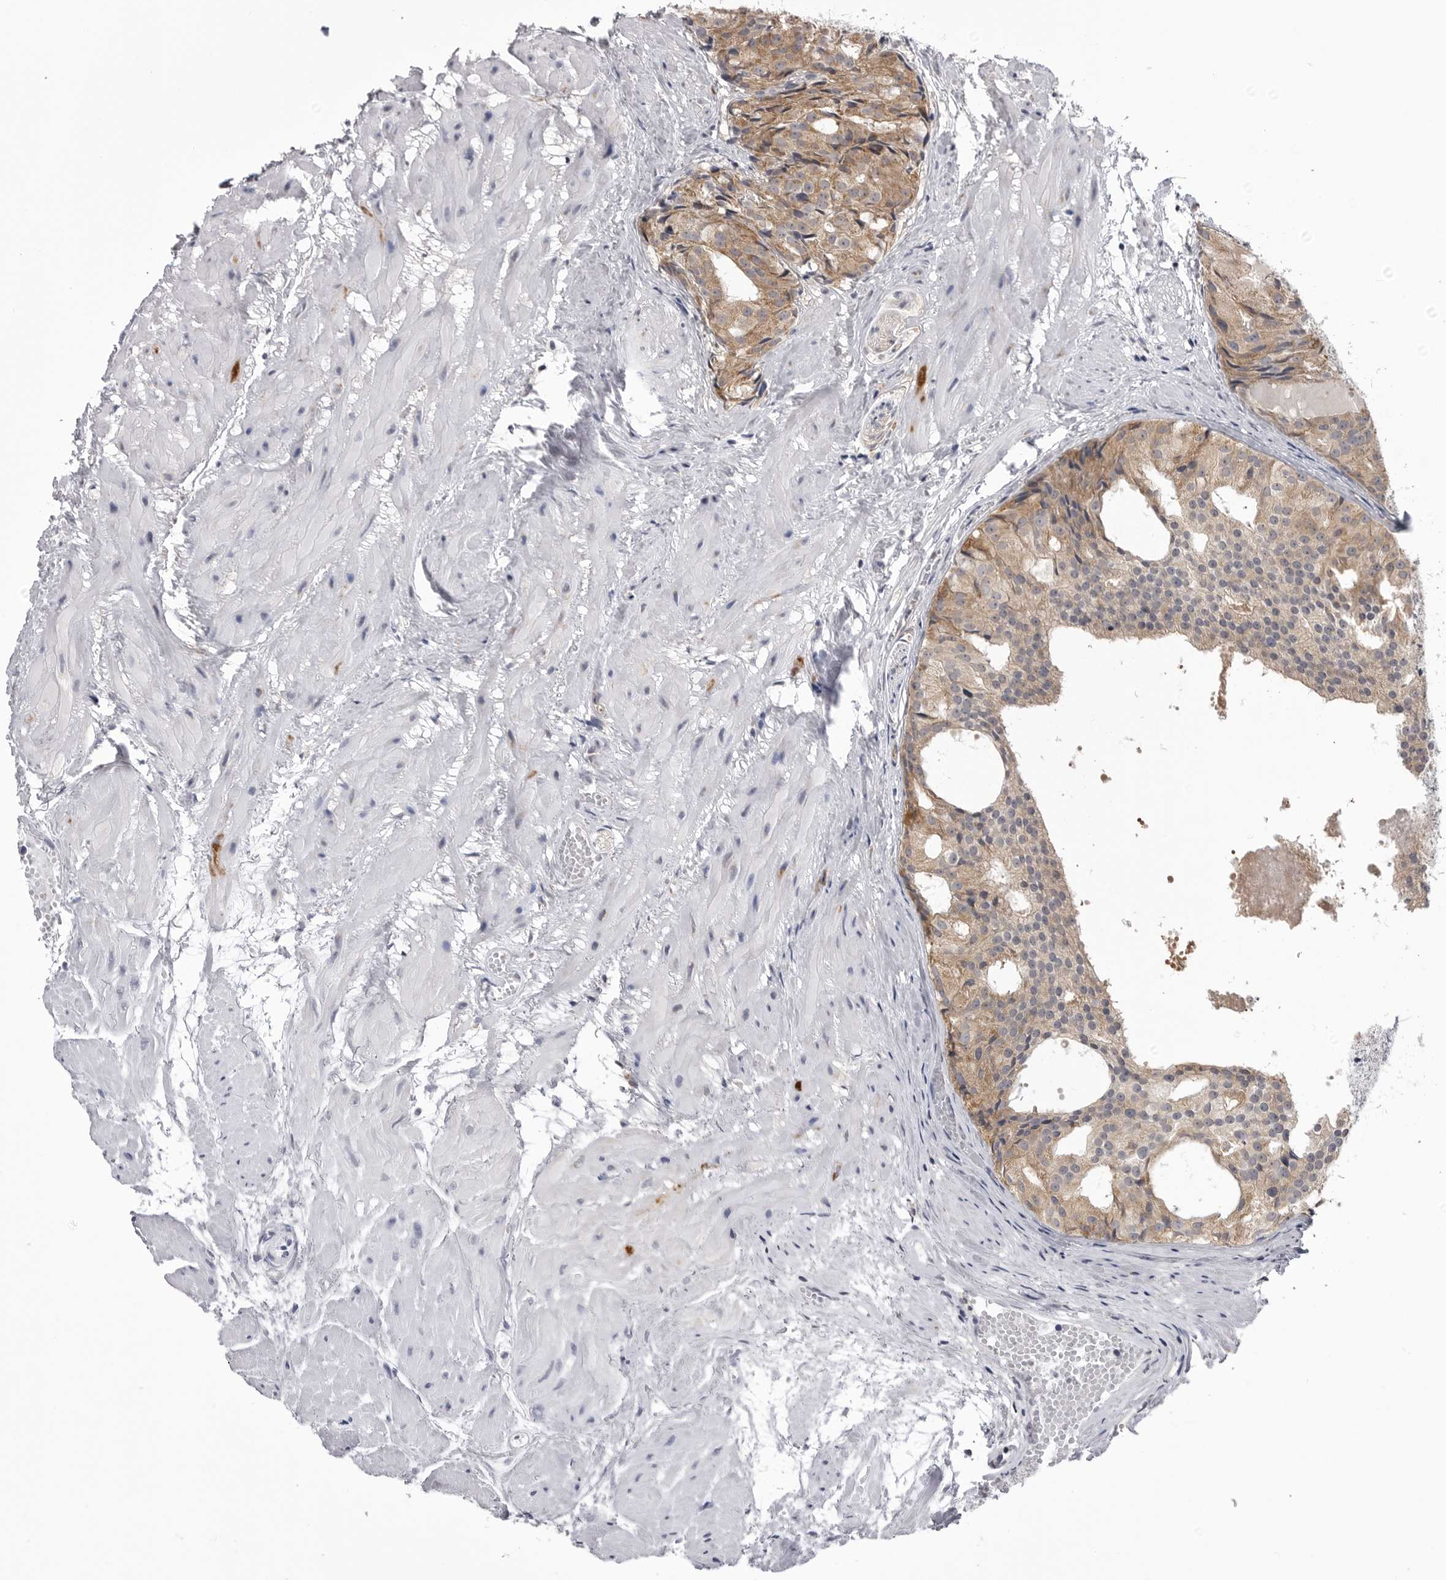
{"staining": {"intensity": "moderate", "quantity": ">75%", "location": "cytoplasmic/membranous"}, "tissue": "prostate cancer", "cell_type": "Tumor cells", "image_type": "cancer", "snomed": [{"axis": "morphology", "description": "Adenocarcinoma, Low grade"}, {"axis": "topography", "description": "Prostate"}], "caption": "Prostate adenocarcinoma (low-grade) tissue demonstrates moderate cytoplasmic/membranous staining in approximately >75% of tumor cells", "gene": "FH", "patient": {"sex": "male", "age": 88}}